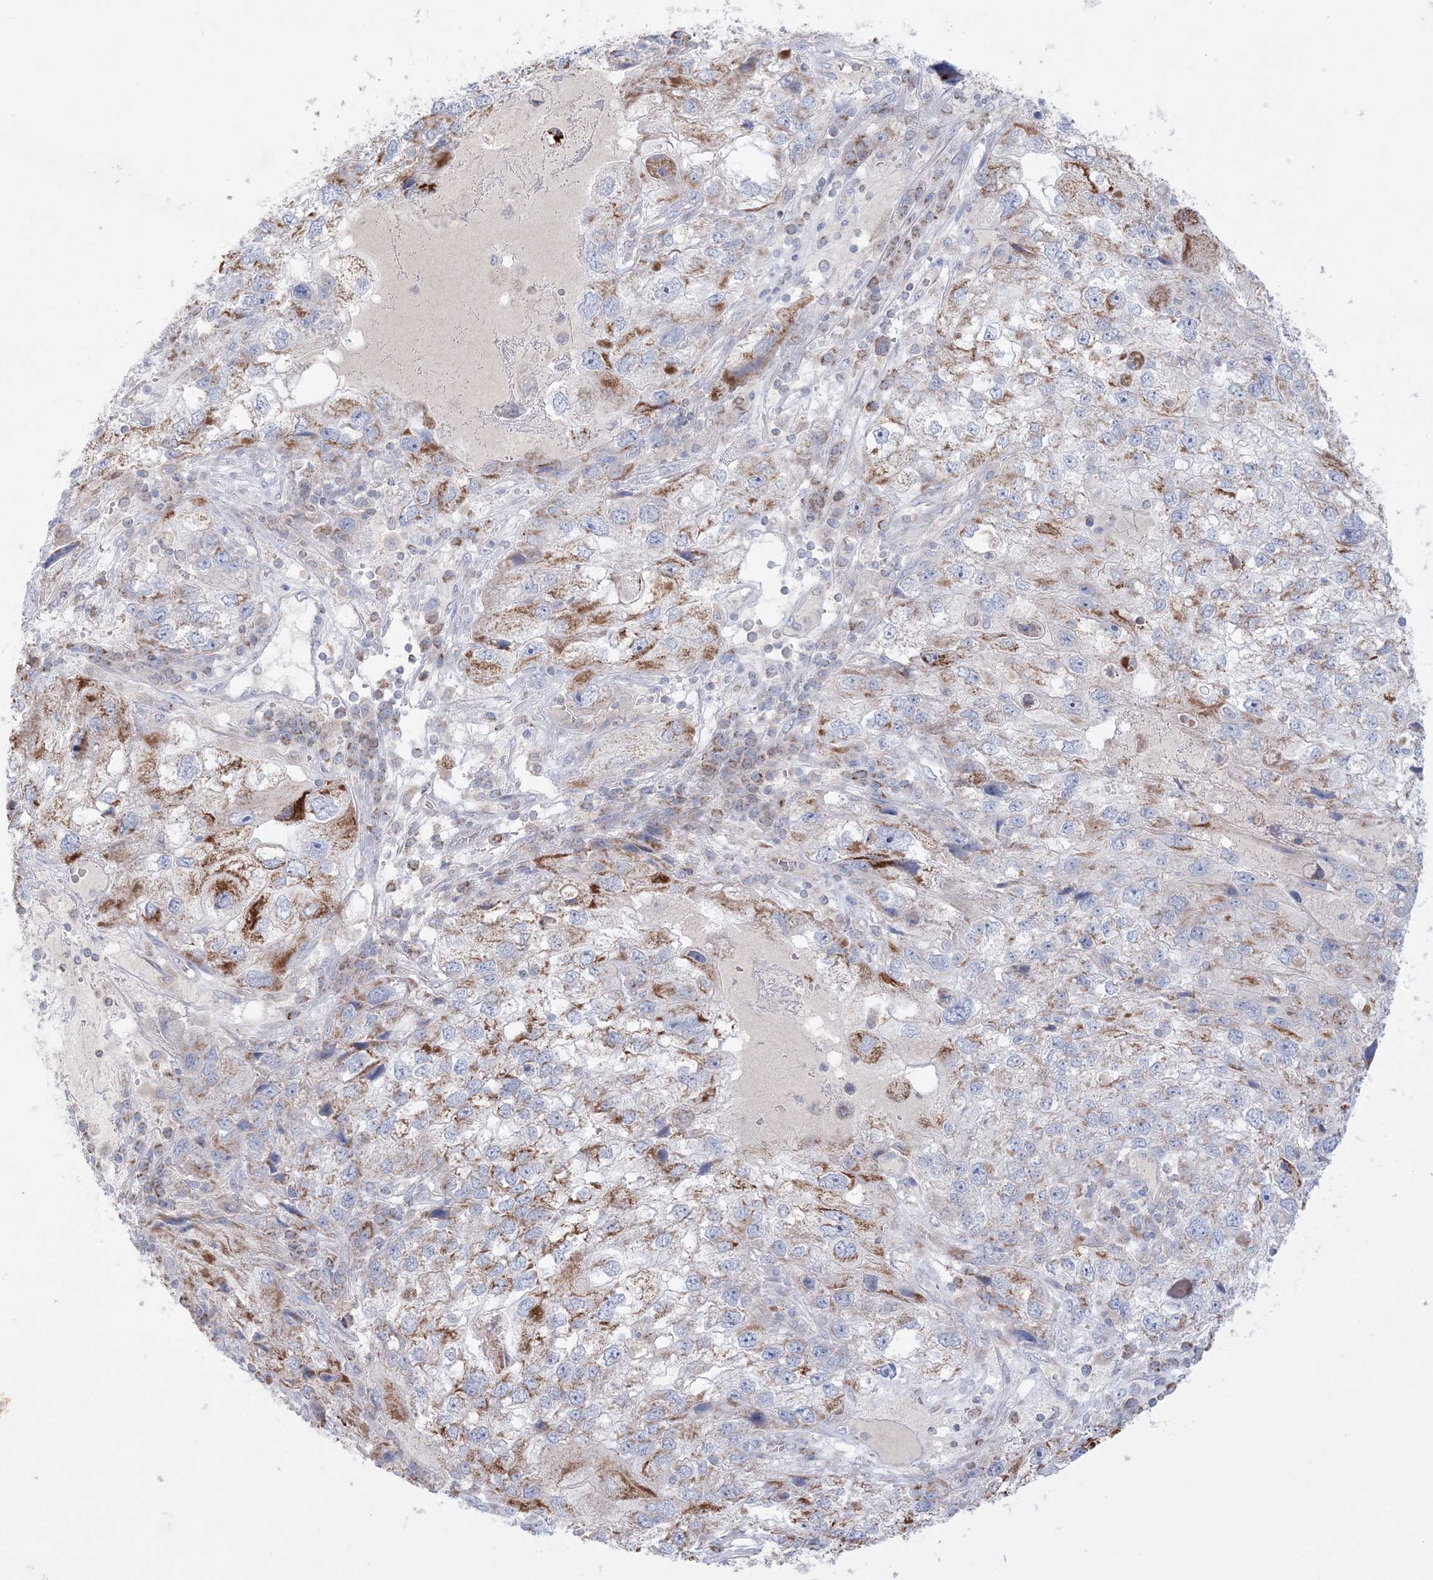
{"staining": {"intensity": "strong", "quantity": "25%-75%", "location": "cytoplasmic/membranous"}, "tissue": "endometrial cancer", "cell_type": "Tumor cells", "image_type": "cancer", "snomed": [{"axis": "morphology", "description": "Adenocarcinoma, NOS"}, {"axis": "topography", "description": "Endometrium"}], "caption": "Protein staining of endometrial cancer (adenocarcinoma) tissue shows strong cytoplasmic/membranous positivity in approximately 25%-75% of tumor cells.", "gene": "KCTD6", "patient": {"sex": "female", "age": 49}}